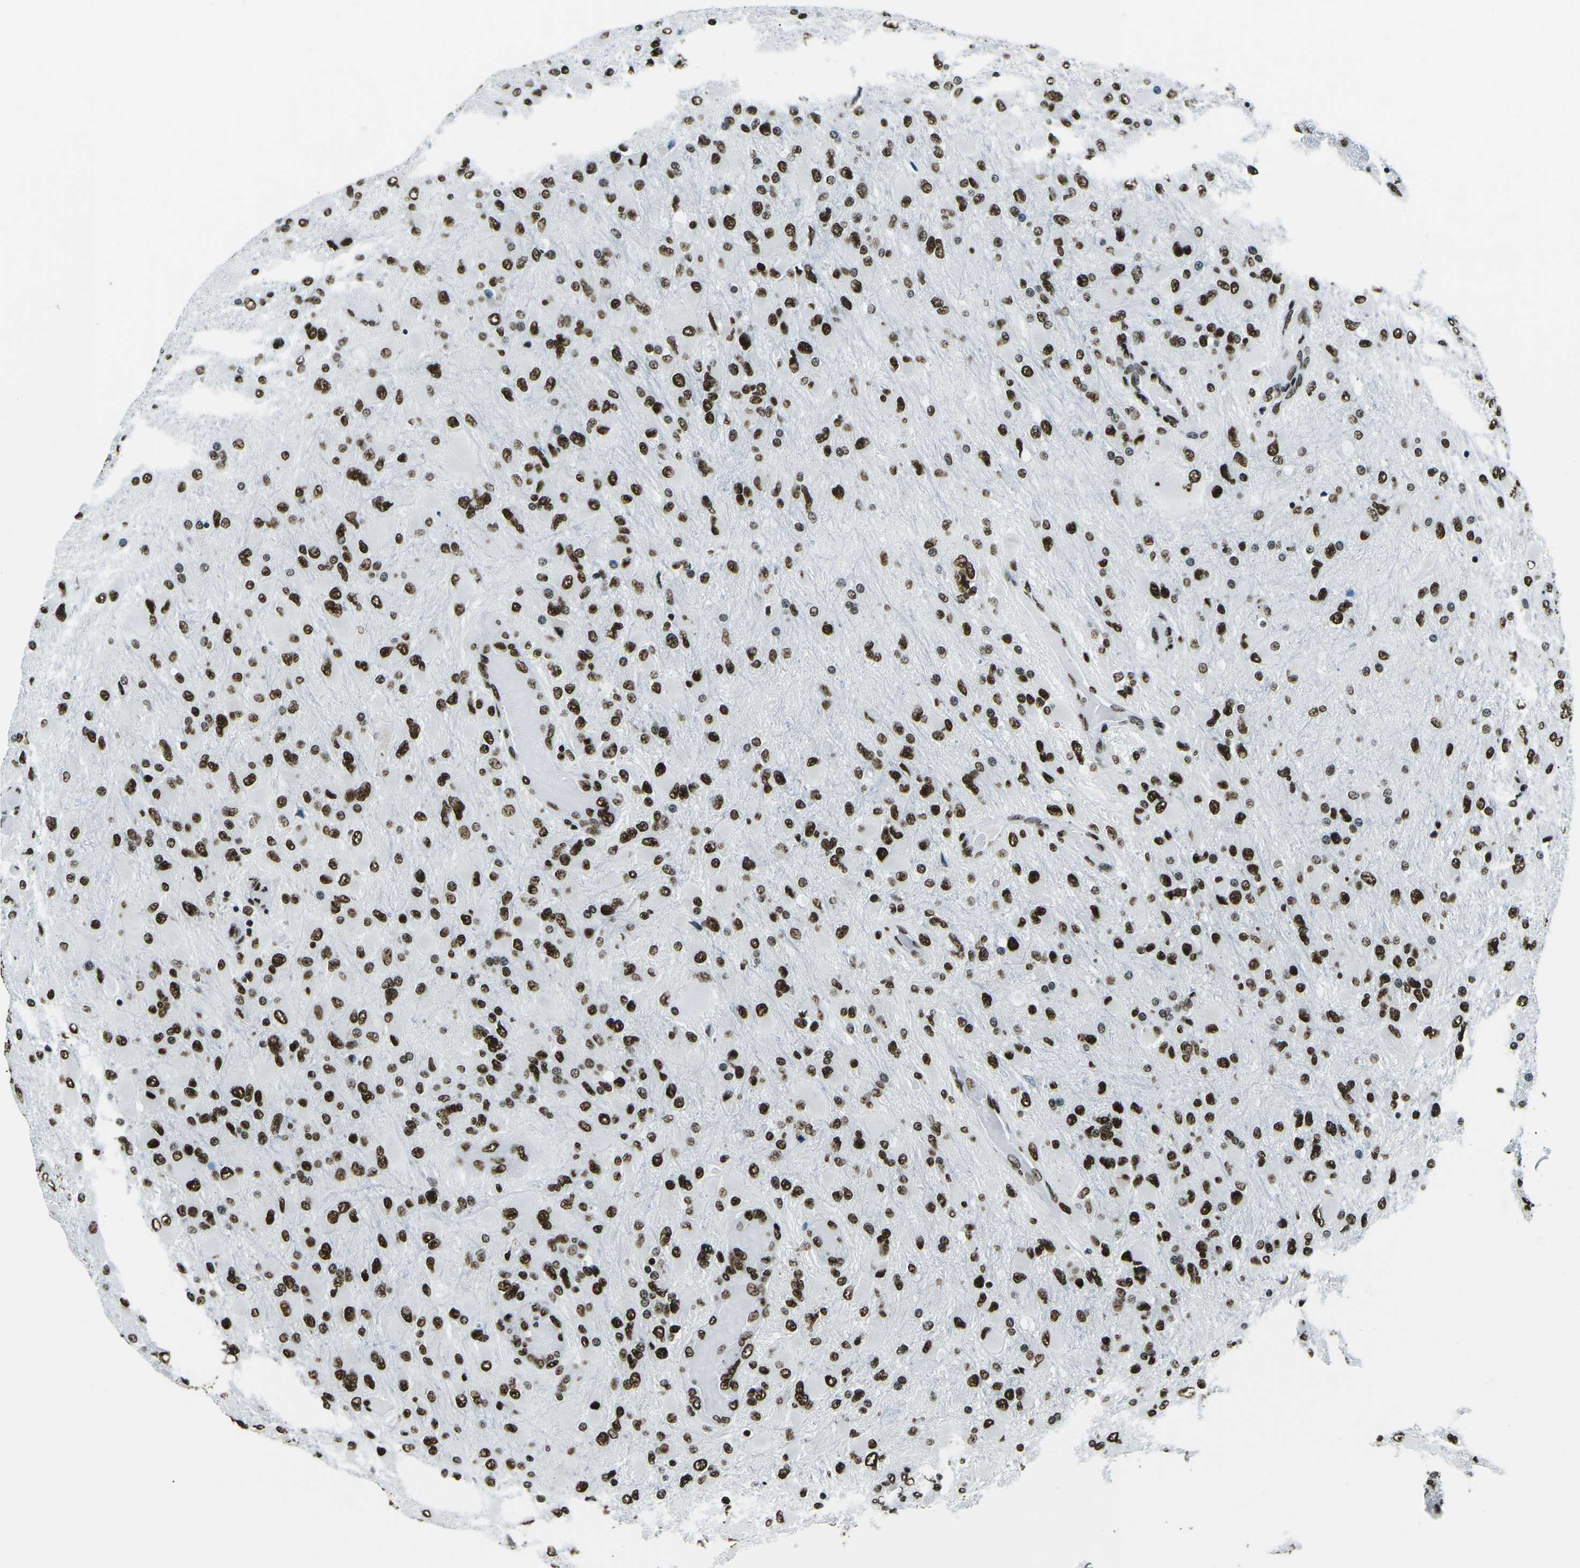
{"staining": {"intensity": "strong", "quantity": ">75%", "location": "nuclear"}, "tissue": "glioma", "cell_type": "Tumor cells", "image_type": "cancer", "snomed": [{"axis": "morphology", "description": "Glioma, malignant, High grade"}, {"axis": "topography", "description": "Cerebral cortex"}], "caption": "Protein expression analysis of human high-grade glioma (malignant) reveals strong nuclear positivity in approximately >75% of tumor cells.", "gene": "HNRNPL", "patient": {"sex": "female", "age": 36}}